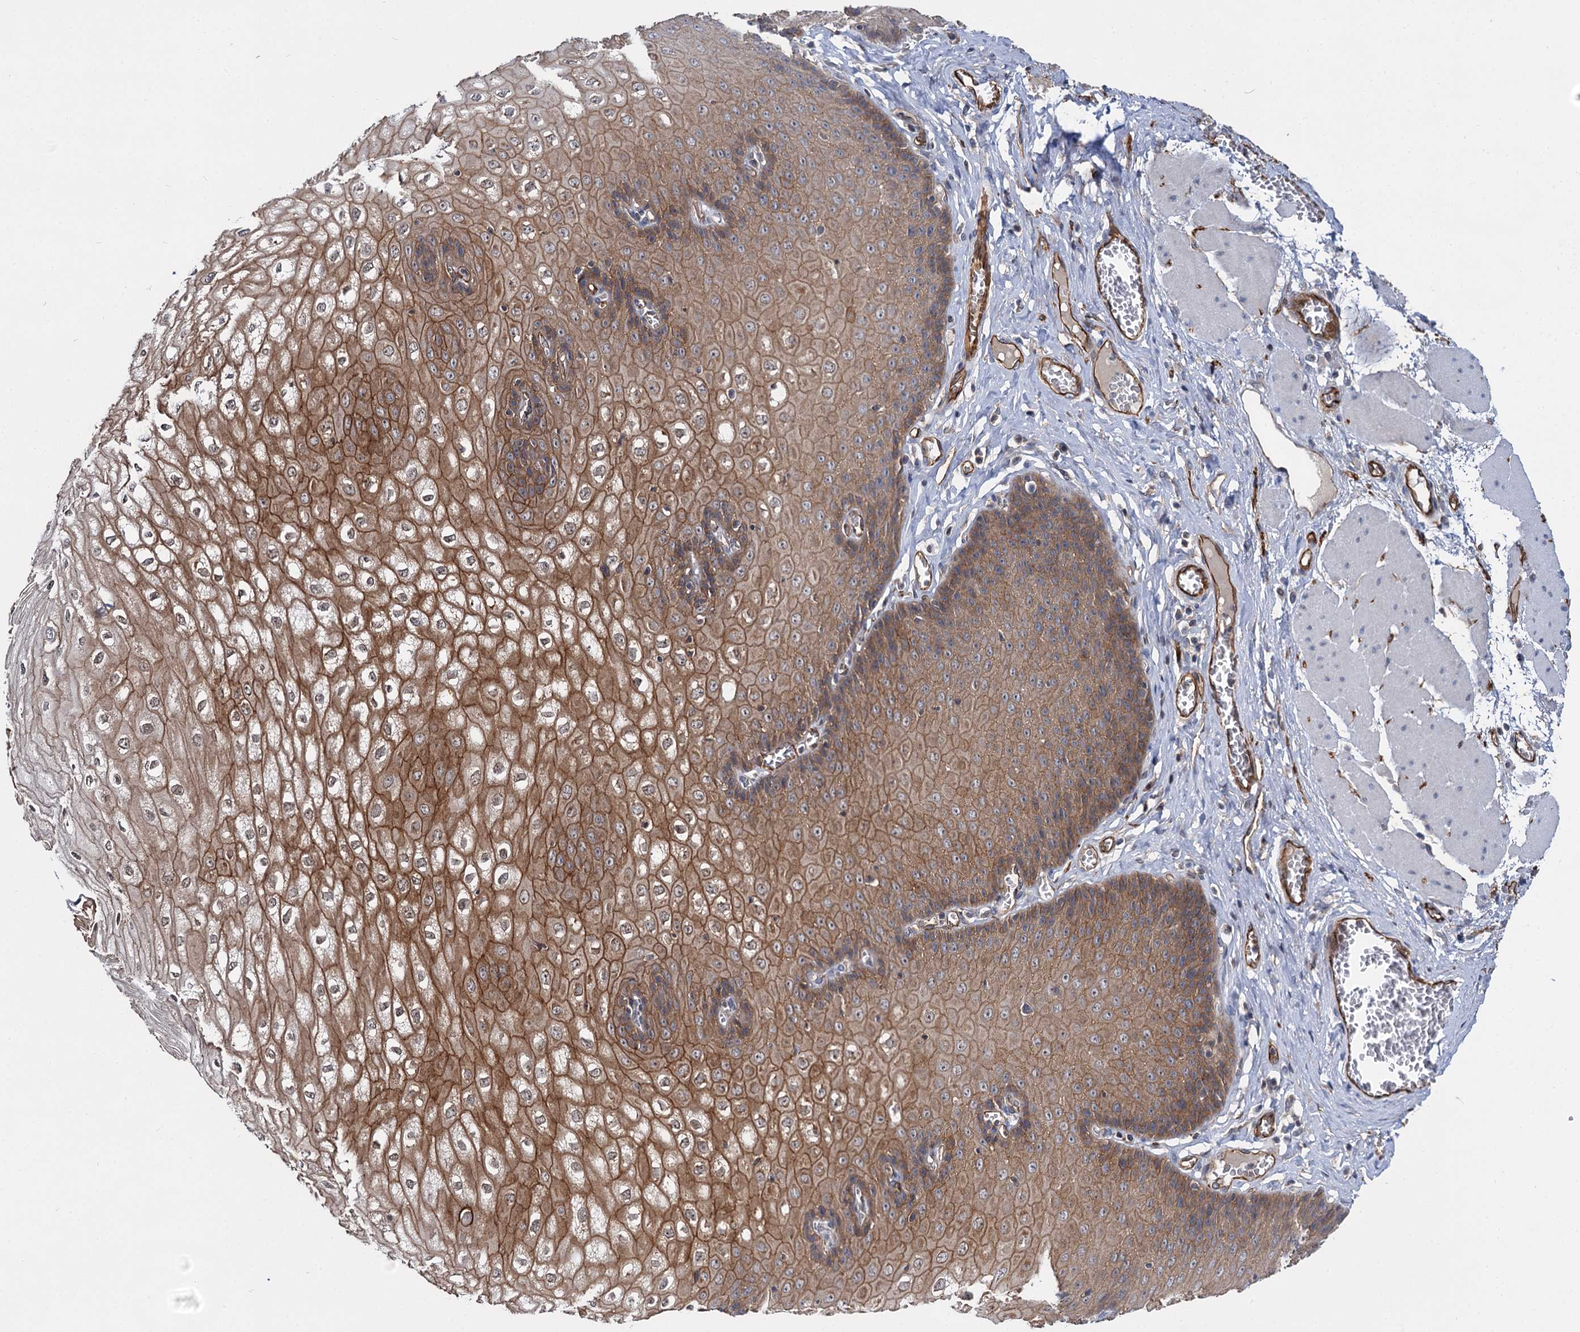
{"staining": {"intensity": "moderate", "quantity": ">75%", "location": "cytoplasmic/membranous"}, "tissue": "esophagus", "cell_type": "Squamous epithelial cells", "image_type": "normal", "snomed": [{"axis": "morphology", "description": "Normal tissue, NOS"}, {"axis": "topography", "description": "Esophagus"}], "caption": "Unremarkable esophagus demonstrates moderate cytoplasmic/membranous positivity in about >75% of squamous epithelial cells, visualized by immunohistochemistry.", "gene": "ABLIM1", "patient": {"sex": "male", "age": 60}}